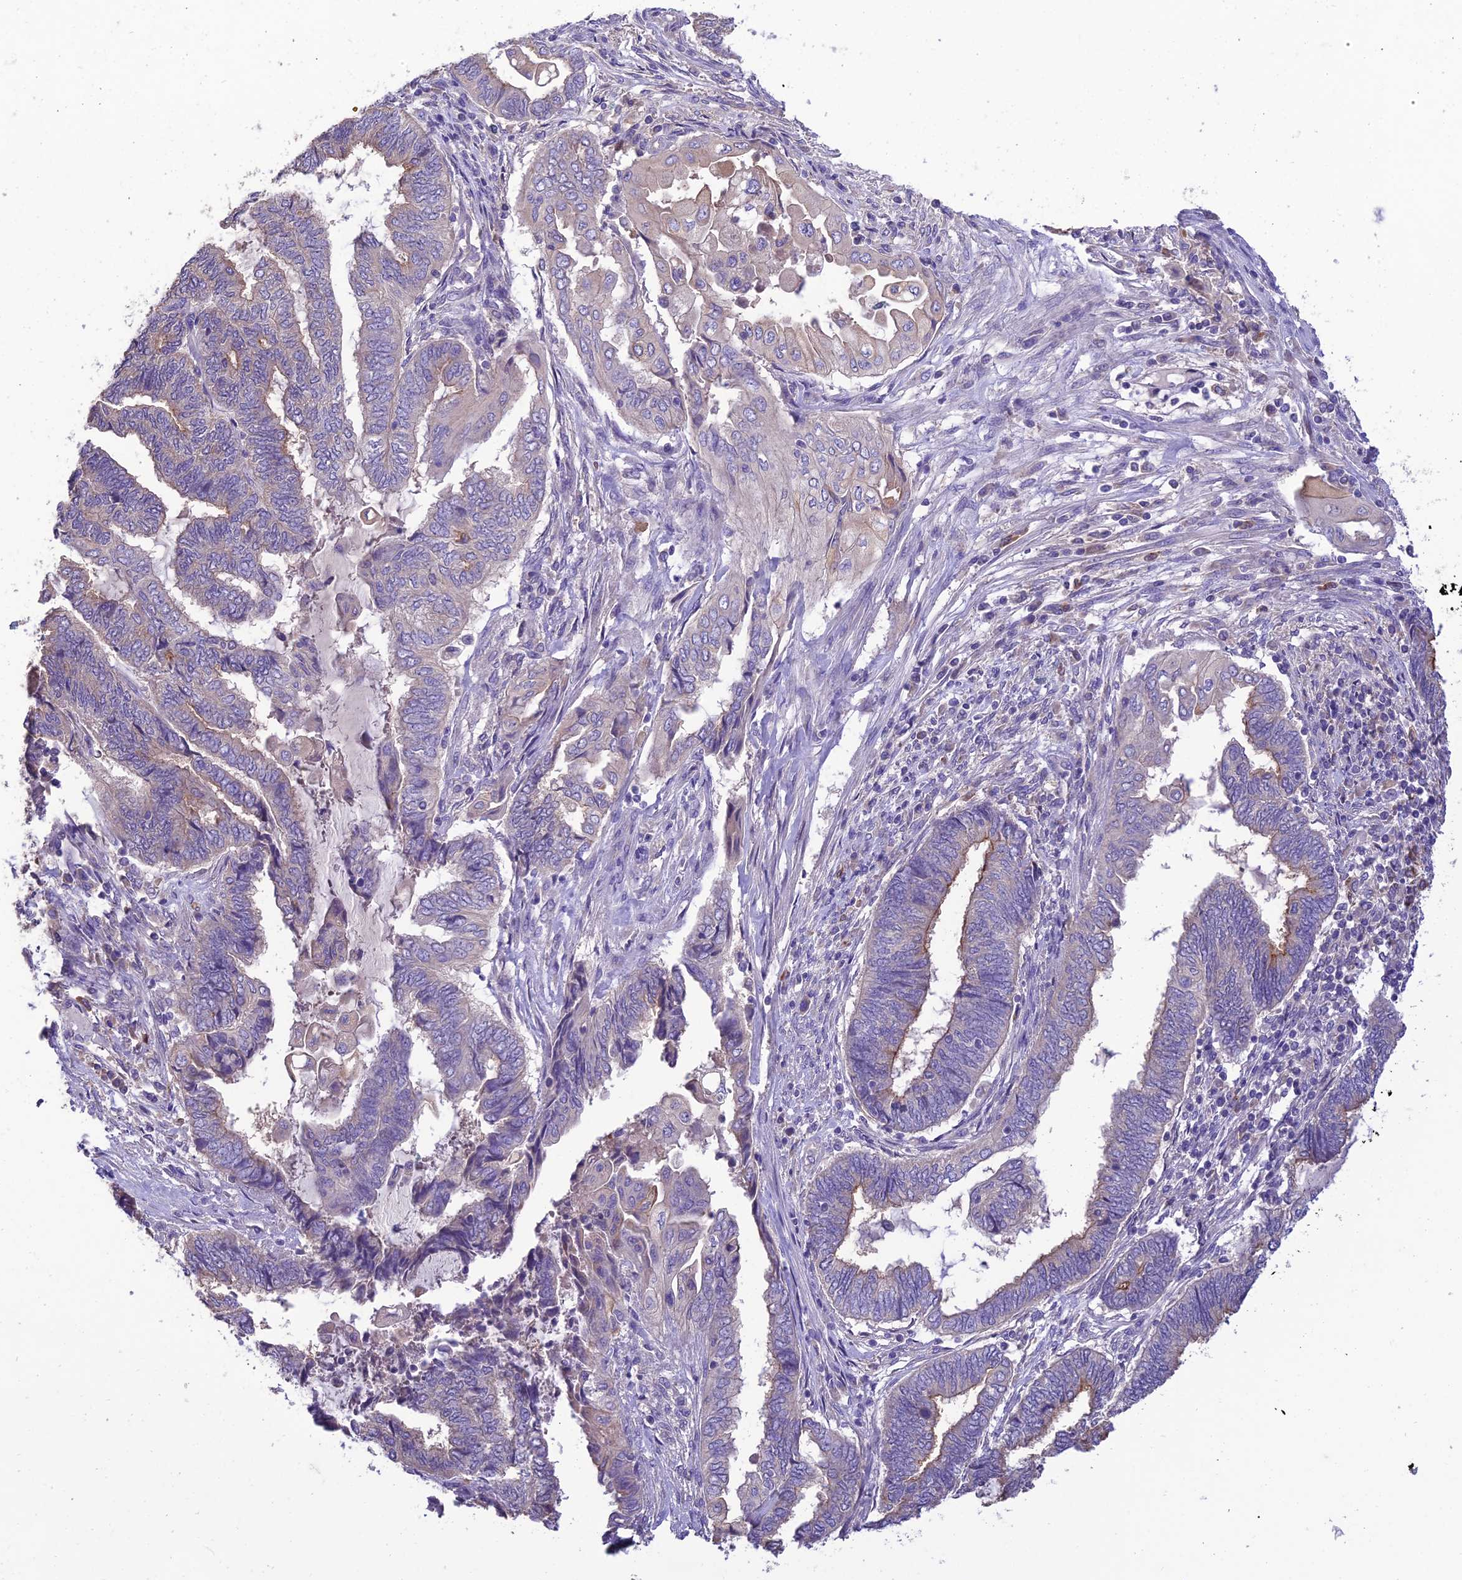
{"staining": {"intensity": "moderate", "quantity": "<25%", "location": "cytoplasmic/membranous"}, "tissue": "endometrial cancer", "cell_type": "Tumor cells", "image_type": "cancer", "snomed": [{"axis": "morphology", "description": "Adenocarcinoma, NOS"}, {"axis": "topography", "description": "Uterus"}, {"axis": "topography", "description": "Endometrium"}], "caption": "This is a histology image of immunohistochemistry staining of endometrial cancer, which shows moderate staining in the cytoplasmic/membranous of tumor cells.", "gene": "SFT2D2", "patient": {"sex": "female", "age": 70}}